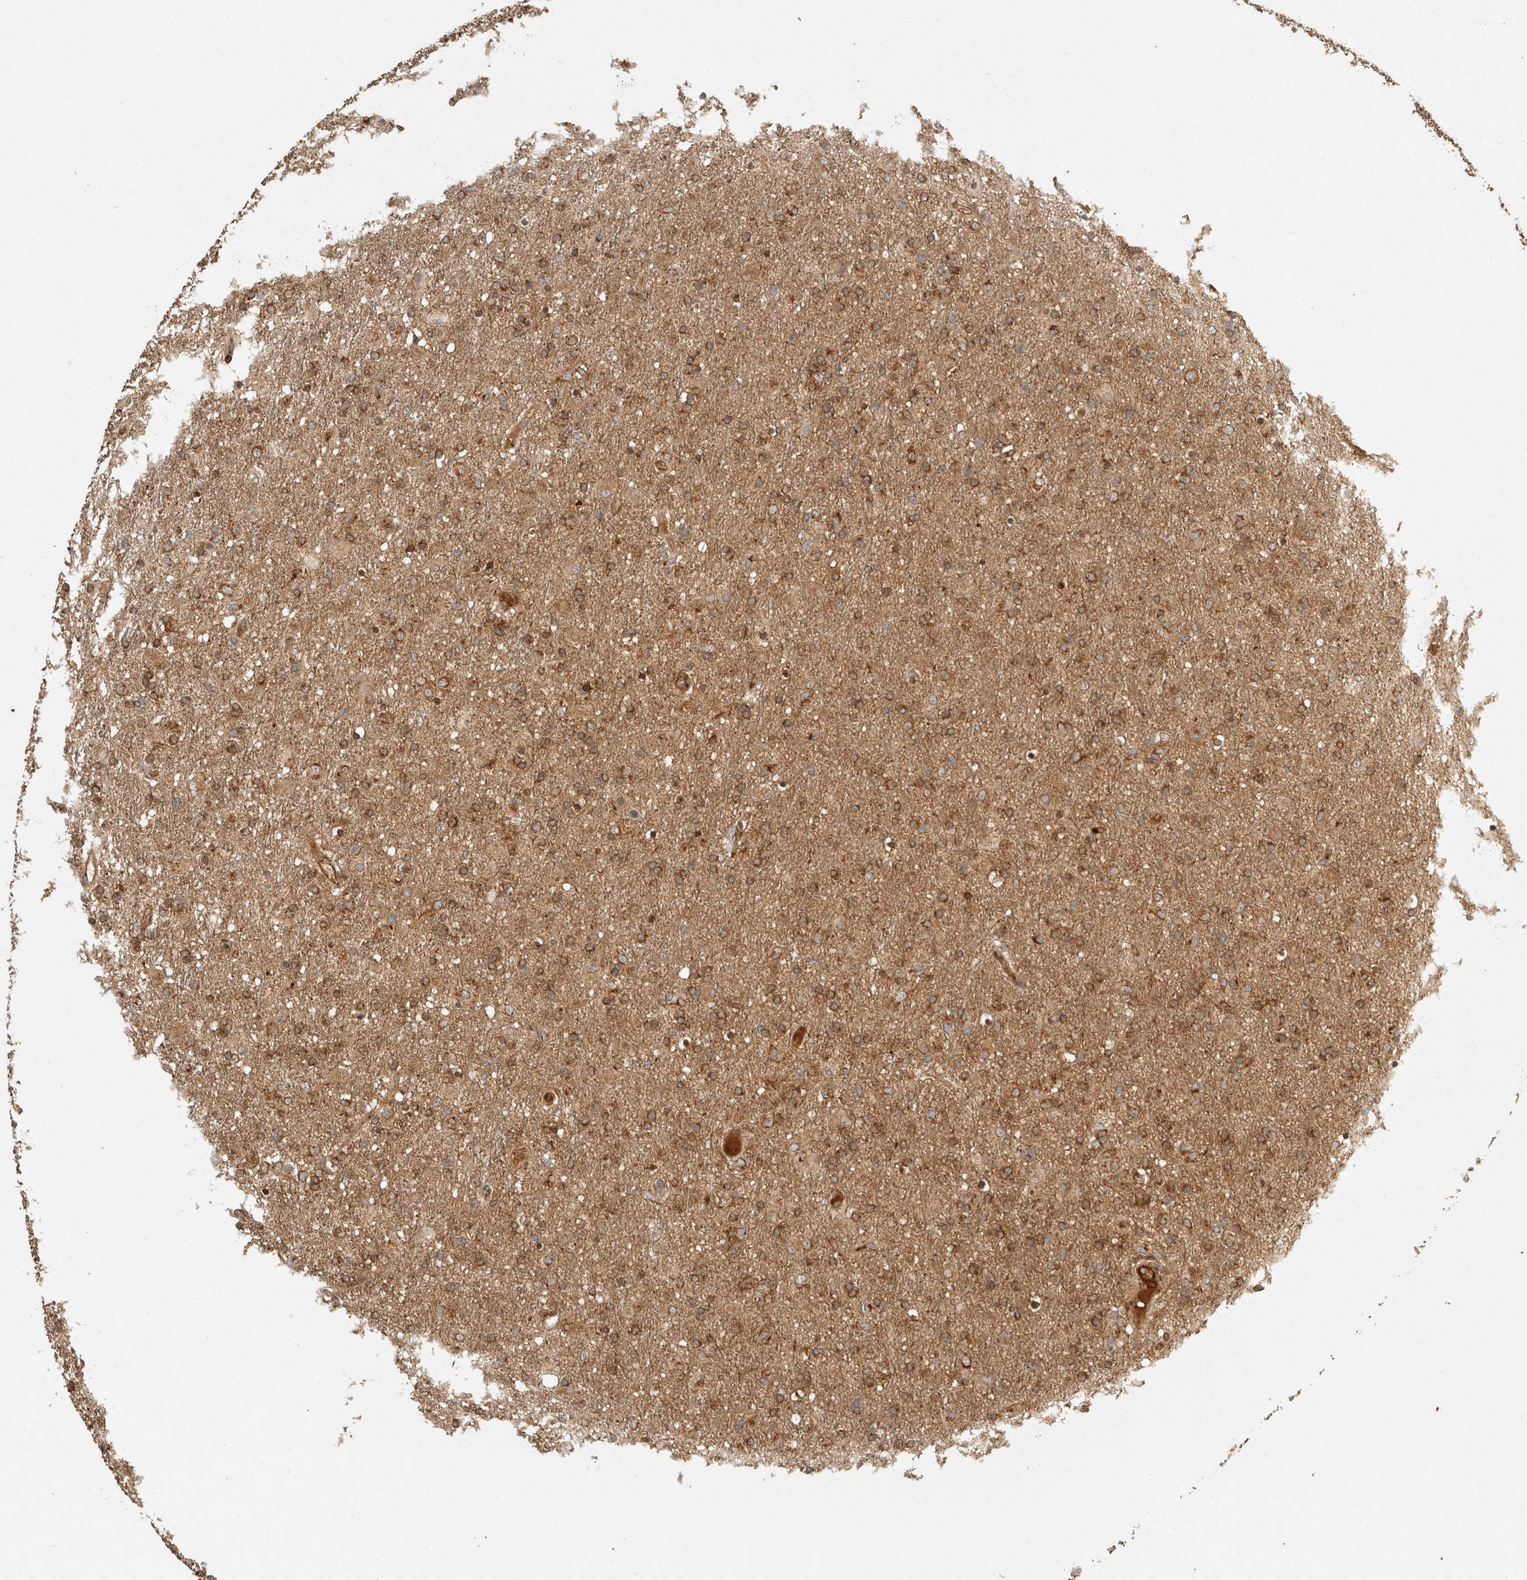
{"staining": {"intensity": "moderate", "quantity": ">75%", "location": "cytoplasmic/membranous"}, "tissue": "glioma", "cell_type": "Tumor cells", "image_type": "cancer", "snomed": [{"axis": "morphology", "description": "Glioma, malignant, Low grade"}, {"axis": "topography", "description": "Brain"}], "caption": "This is a photomicrograph of immunohistochemistry (IHC) staining of glioma, which shows moderate positivity in the cytoplasmic/membranous of tumor cells.", "gene": "CAMSAP2", "patient": {"sex": "male", "age": 65}}